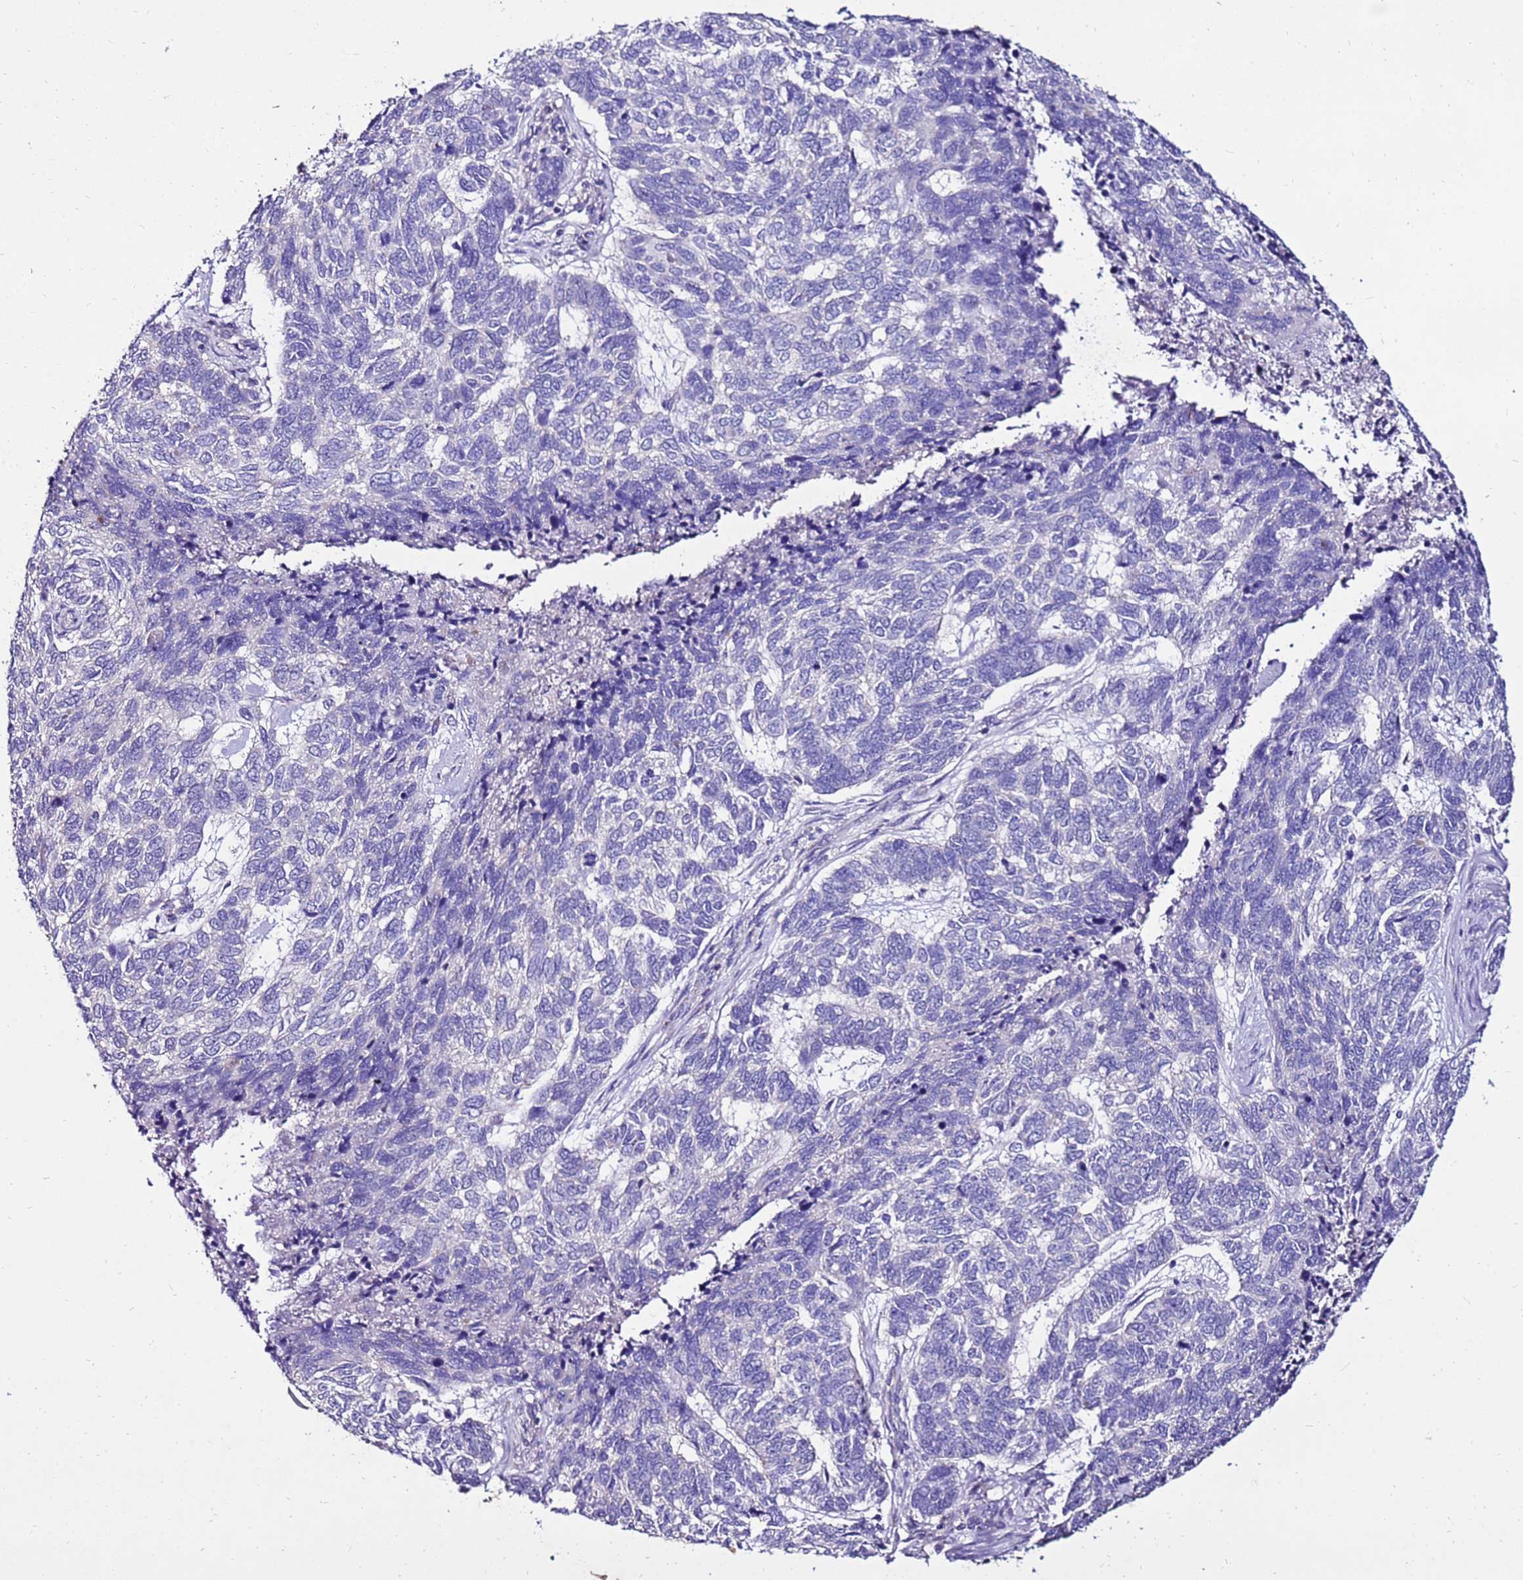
{"staining": {"intensity": "negative", "quantity": "none", "location": "none"}, "tissue": "skin cancer", "cell_type": "Tumor cells", "image_type": "cancer", "snomed": [{"axis": "morphology", "description": "Basal cell carcinoma"}, {"axis": "topography", "description": "Skin"}], "caption": "Tumor cells are negative for brown protein staining in basal cell carcinoma (skin).", "gene": "TMEM106C", "patient": {"sex": "female", "age": 65}}